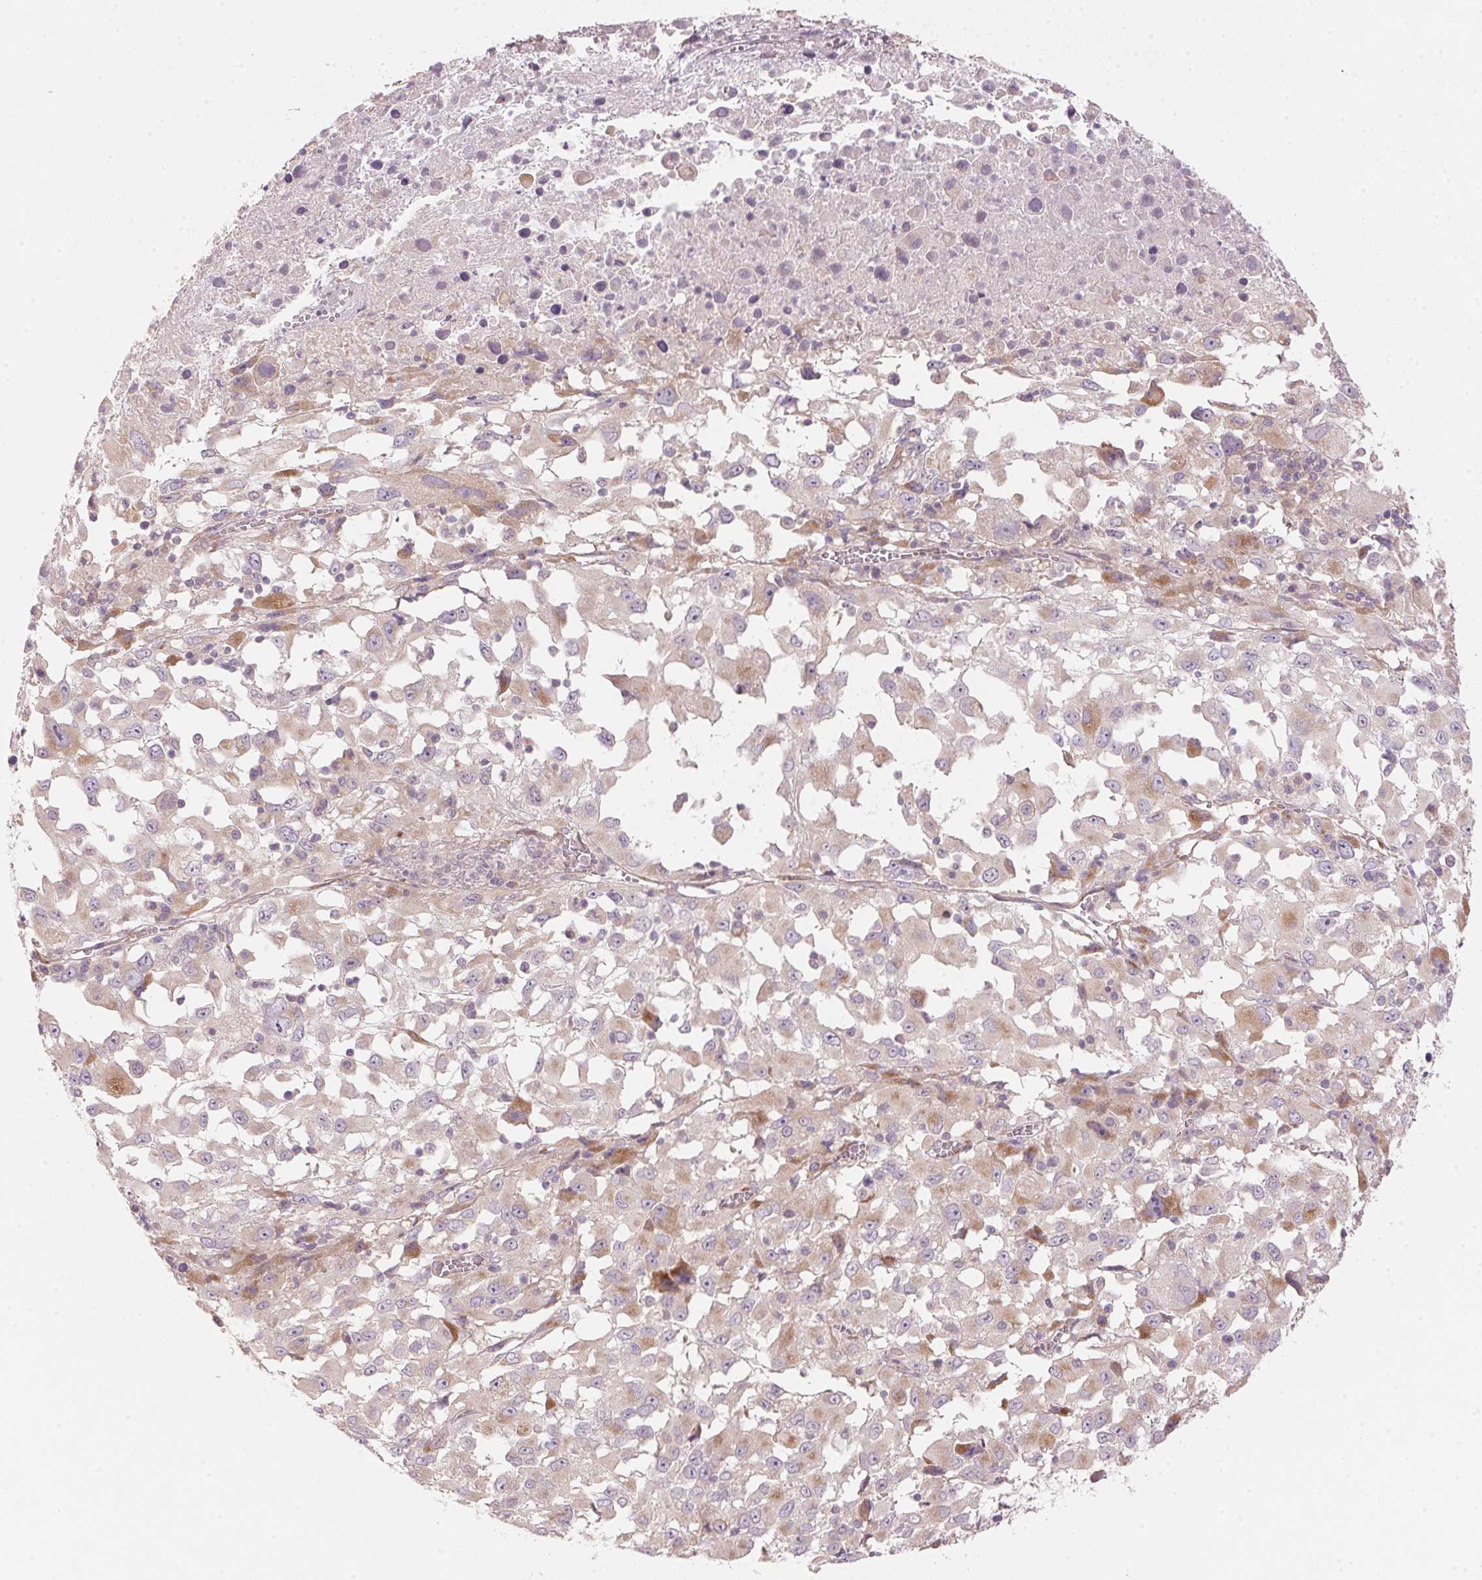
{"staining": {"intensity": "weak", "quantity": "<25%", "location": "cytoplasmic/membranous"}, "tissue": "melanoma", "cell_type": "Tumor cells", "image_type": "cancer", "snomed": [{"axis": "morphology", "description": "Malignant melanoma, Metastatic site"}, {"axis": "topography", "description": "Soft tissue"}], "caption": "Tumor cells show no significant protein staining in malignant melanoma (metastatic site).", "gene": "BLOC1S2", "patient": {"sex": "male", "age": 50}}